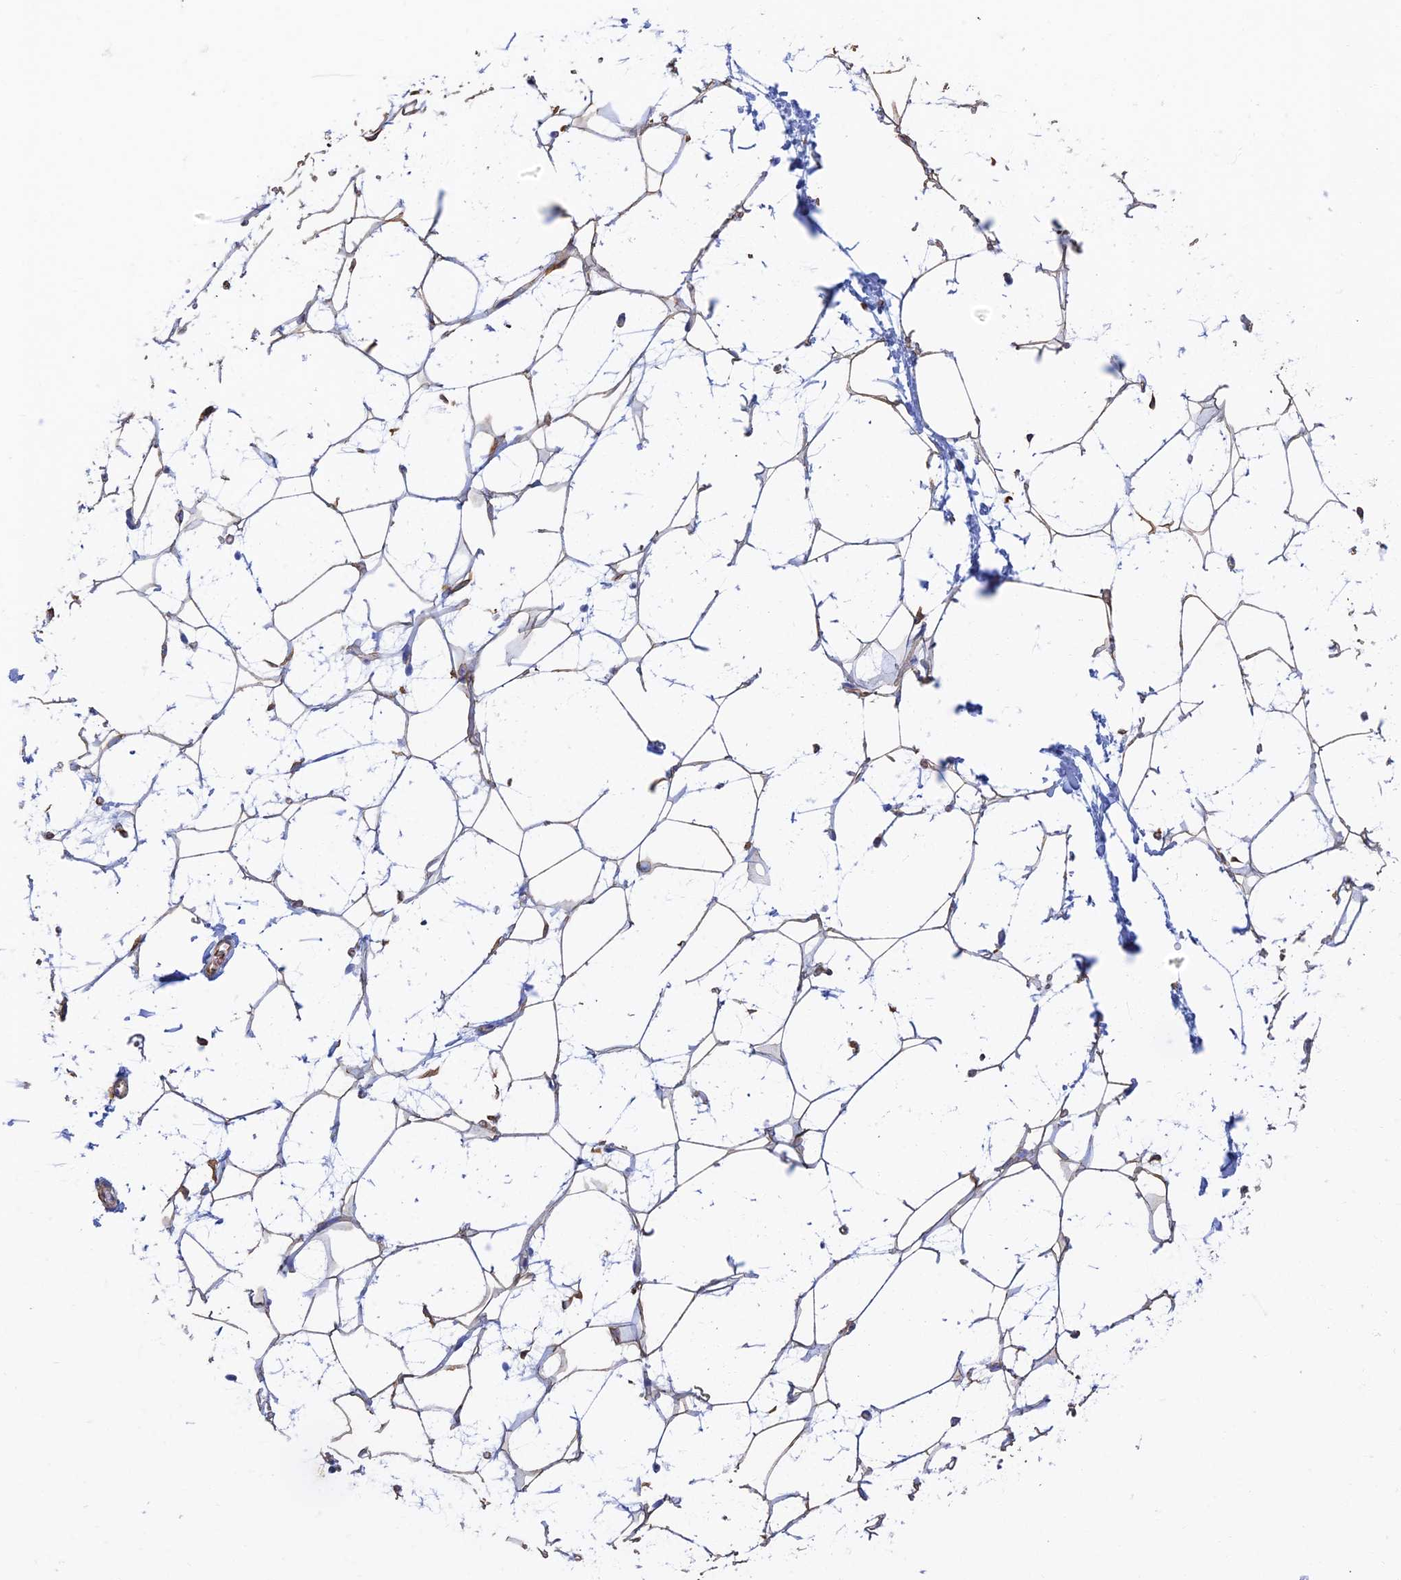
{"staining": {"intensity": "moderate", "quantity": ">75%", "location": "cytoplasmic/membranous"}, "tissue": "adipose tissue", "cell_type": "Adipocytes", "image_type": "normal", "snomed": [{"axis": "morphology", "description": "Normal tissue, NOS"}, {"axis": "topography", "description": "Breast"}], "caption": "Immunohistochemical staining of unremarkable adipose tissue reveals >75% levels of moderate cytoplasmic/membranous protein staining in approximately >75% of adipocytes. The staining was performed using DAB, with brown indicating positive protein expression. Nuclei are stained blue with hematoxylin.", "gene": "RMC1", "patient": {"sex": "female", "age": 26}}